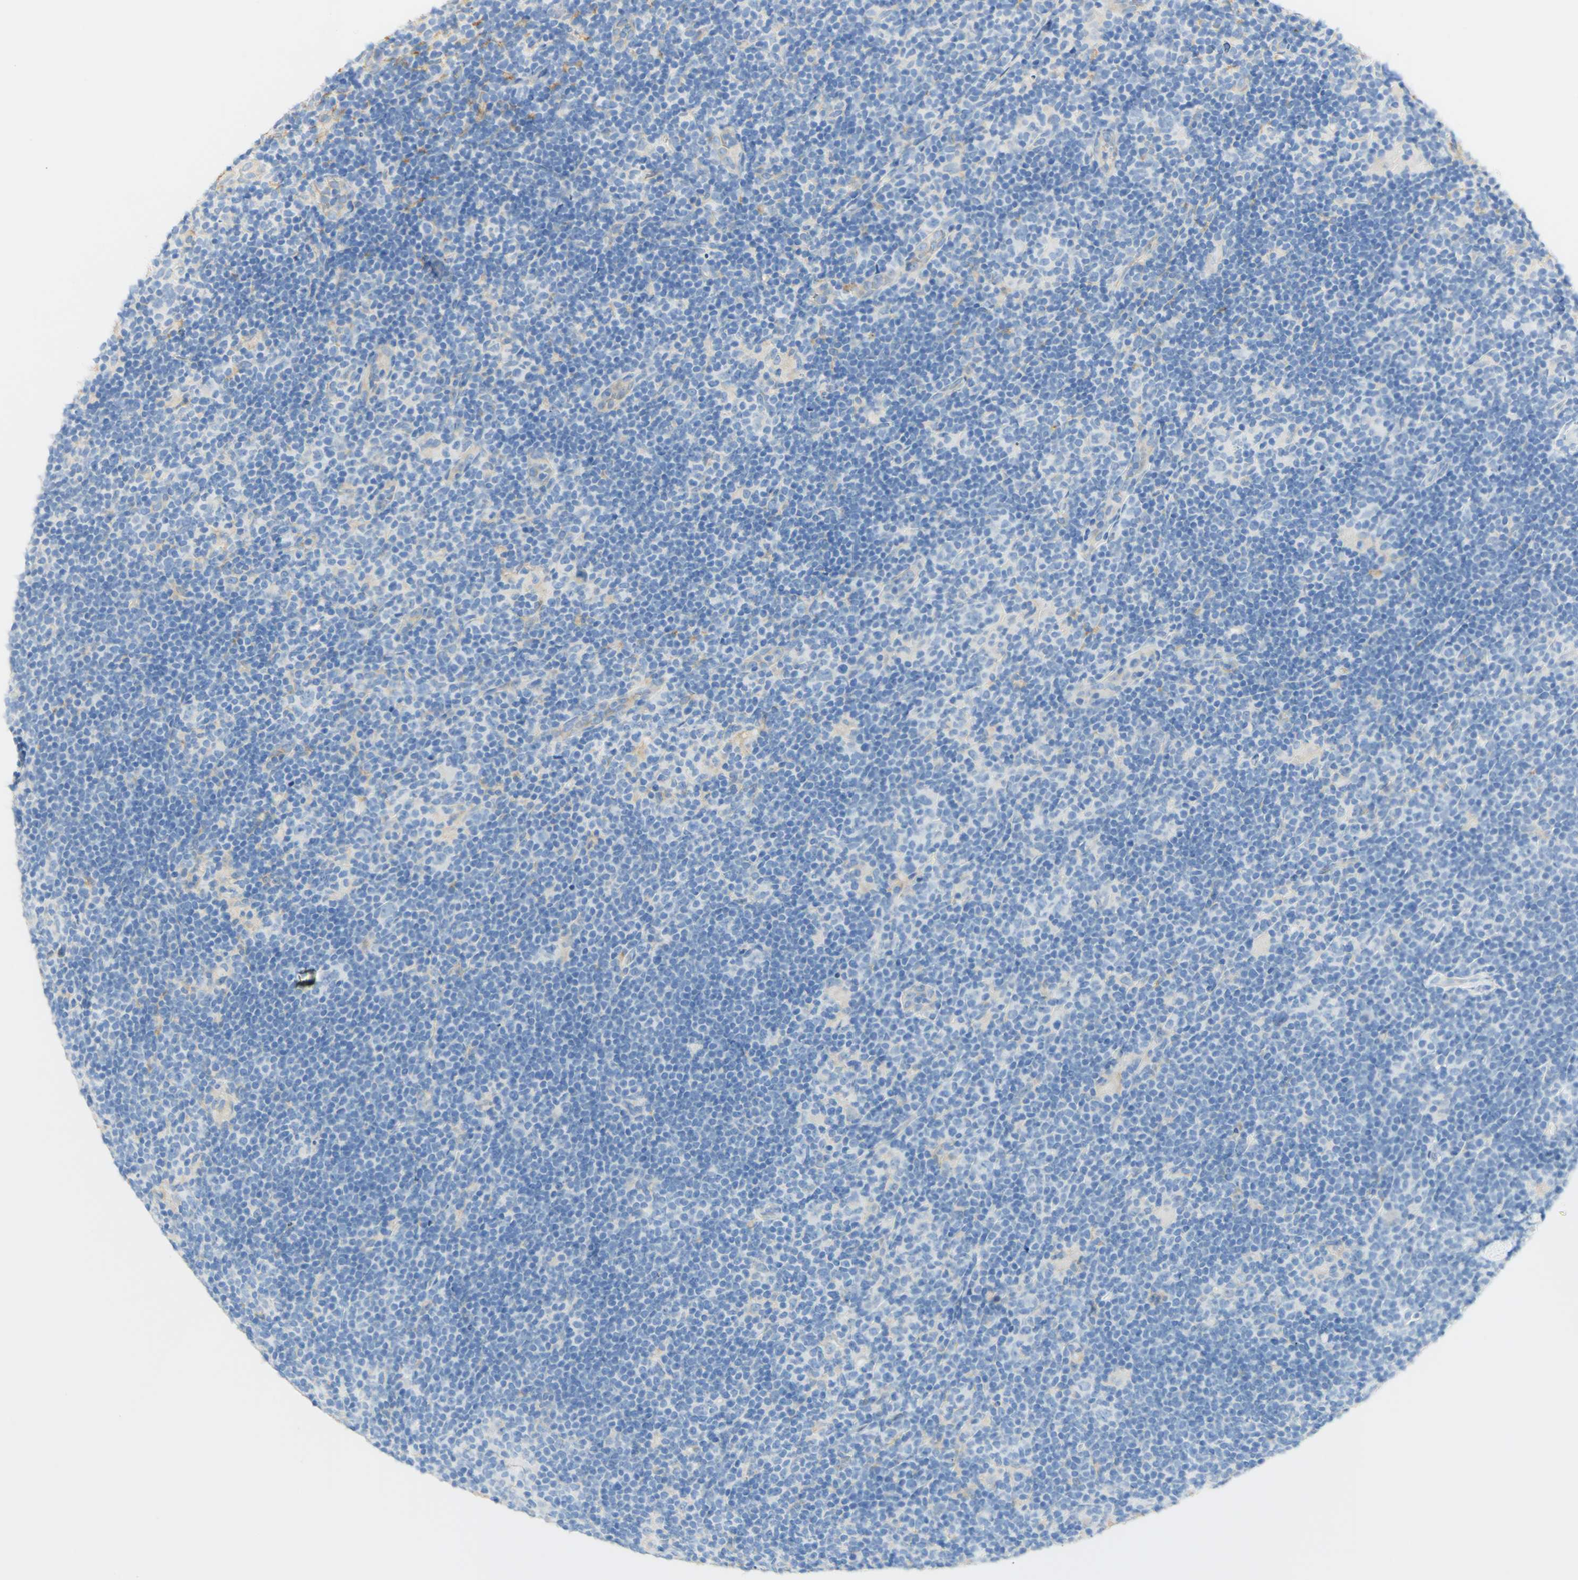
{"staining": {"intensity": "weak", "quantity": "<25%", "location": "cytoplasmic/membranous"}, "tissue": "lymphoma", "cell_type": "Tumor cells", "image_type": "cancer", "snomed": [{"axis": "morphology", "description": "Hodgkin's disease, NOS"}, {"axis": "topography", "description": "Lymph node"}], "caption": "The micrograph exhibits no staining of tumor cells in lymphoma. (DAB immunohistochemistry, high magnification).", "gene": "FCGRT", "patient": {"sex": "female", "age": 57}}